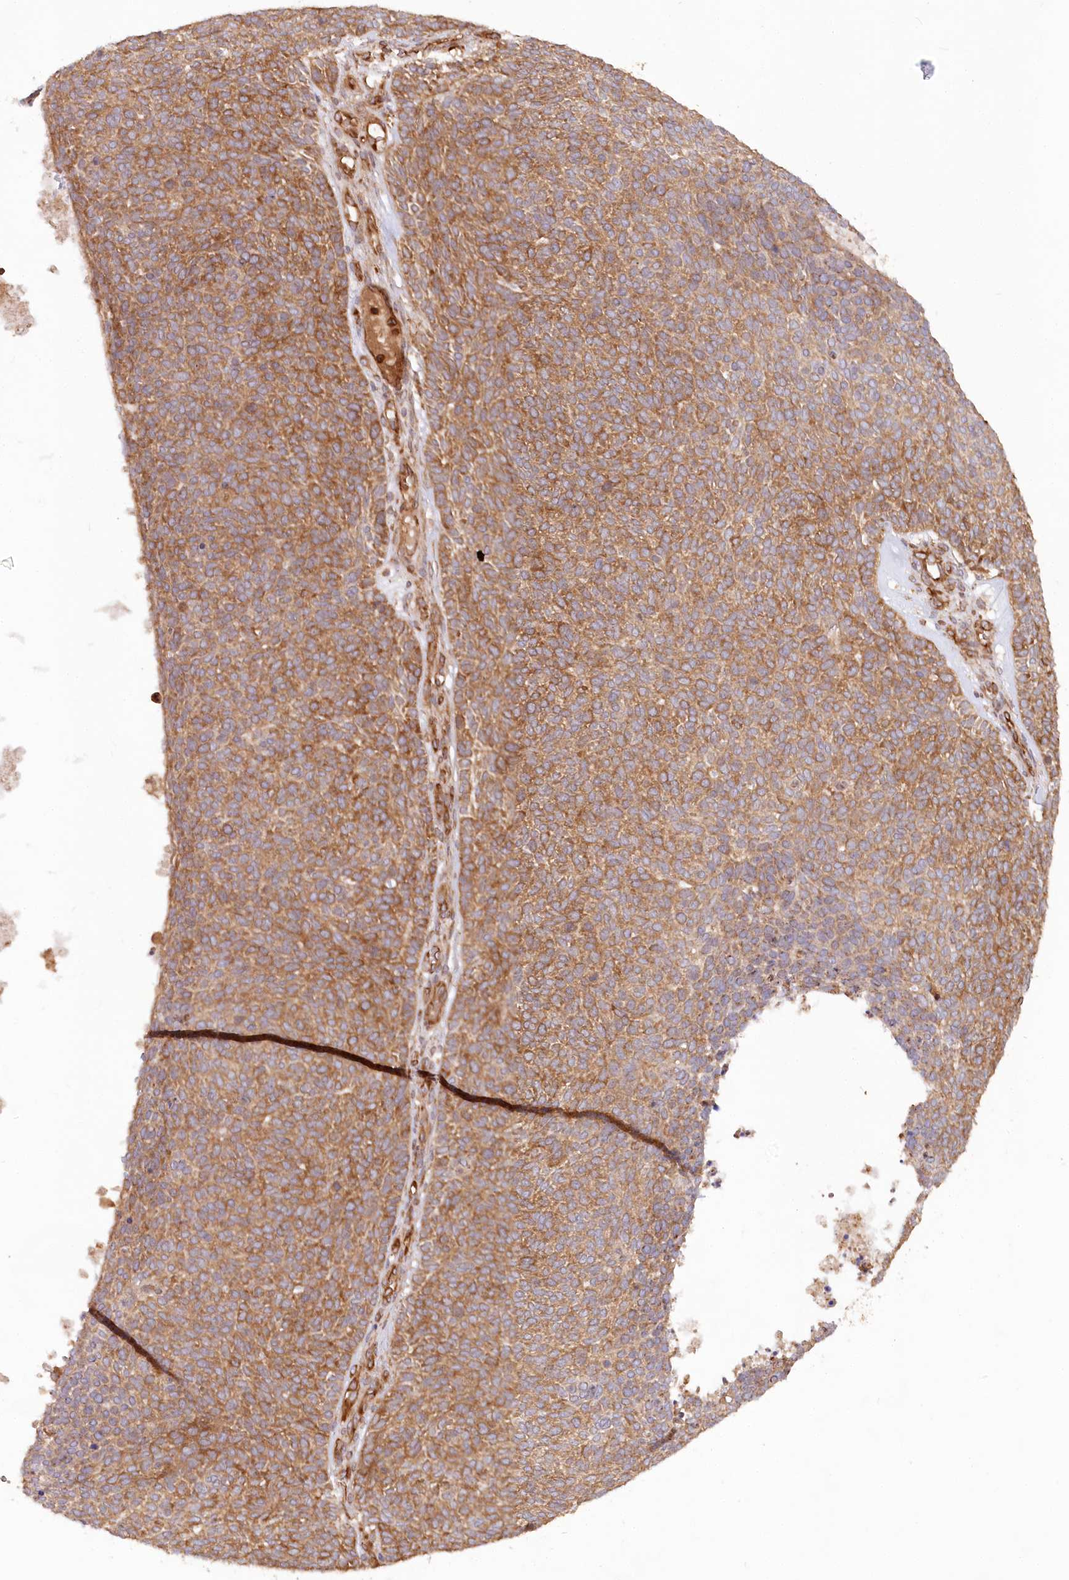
{"staining": {"intensity": "moderate", "quantity": ">75%", "location": "cytoplasmic/membranous"}, "tissue": "skin cancer", "cell_type": "Tumor cells", "image_type": "cancer", "snomed": [{"axis": "morphology", "description": "Squamous cell carcinoma, NOS"}, {"axis": "topography", "description": "Skin"}], "caption": "A medium amount of moderate cytoplasmic/membranous expression is appreciated in about >75% of tumor cells in skin cancer (squamous cell carcinoma) tissue.", "gene": "PAIP2", "patient": {"sex": "female", "age": 90}}